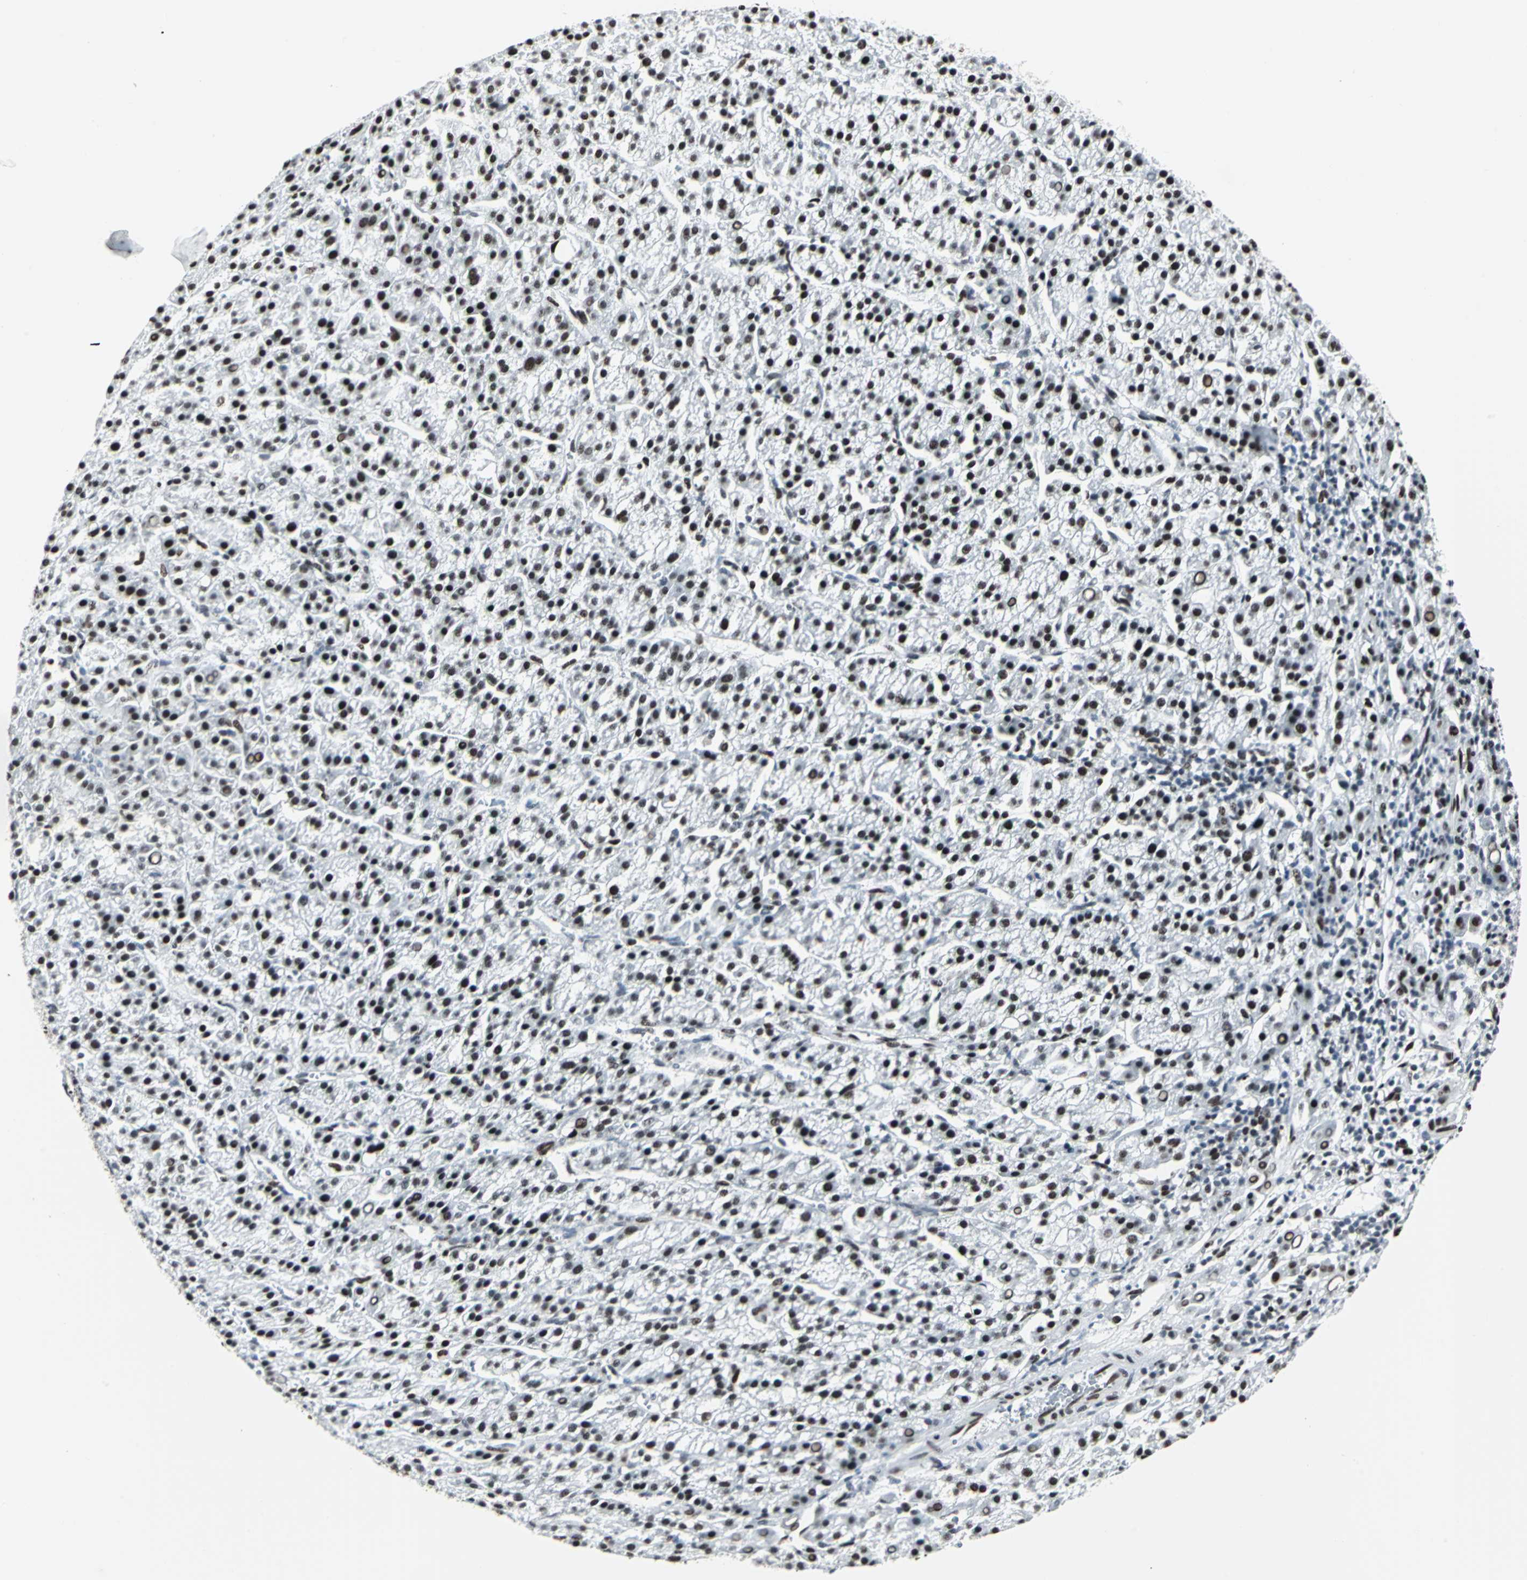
{"staining": {"intensity": "strong", "quantity": ">75%", "location": "nuclear"}, "tissue": "liver cancer", "cell_type": "Tumor cells", "image_type": "cancer", "snomed": [{"axis": "morphology", "description": "Carcinoma, Hepatocellular, NOS"}, {"axis": "topography", "description": "Liver"}], "caption": "About >75% of tumor cells in human liver hepatocellular carcinoma reveal strong nuclear protein staining as visualized by brown immunohistochemical staining.", "gene": "HDAC2", "patient": {"sex": "female", "age": 58}}